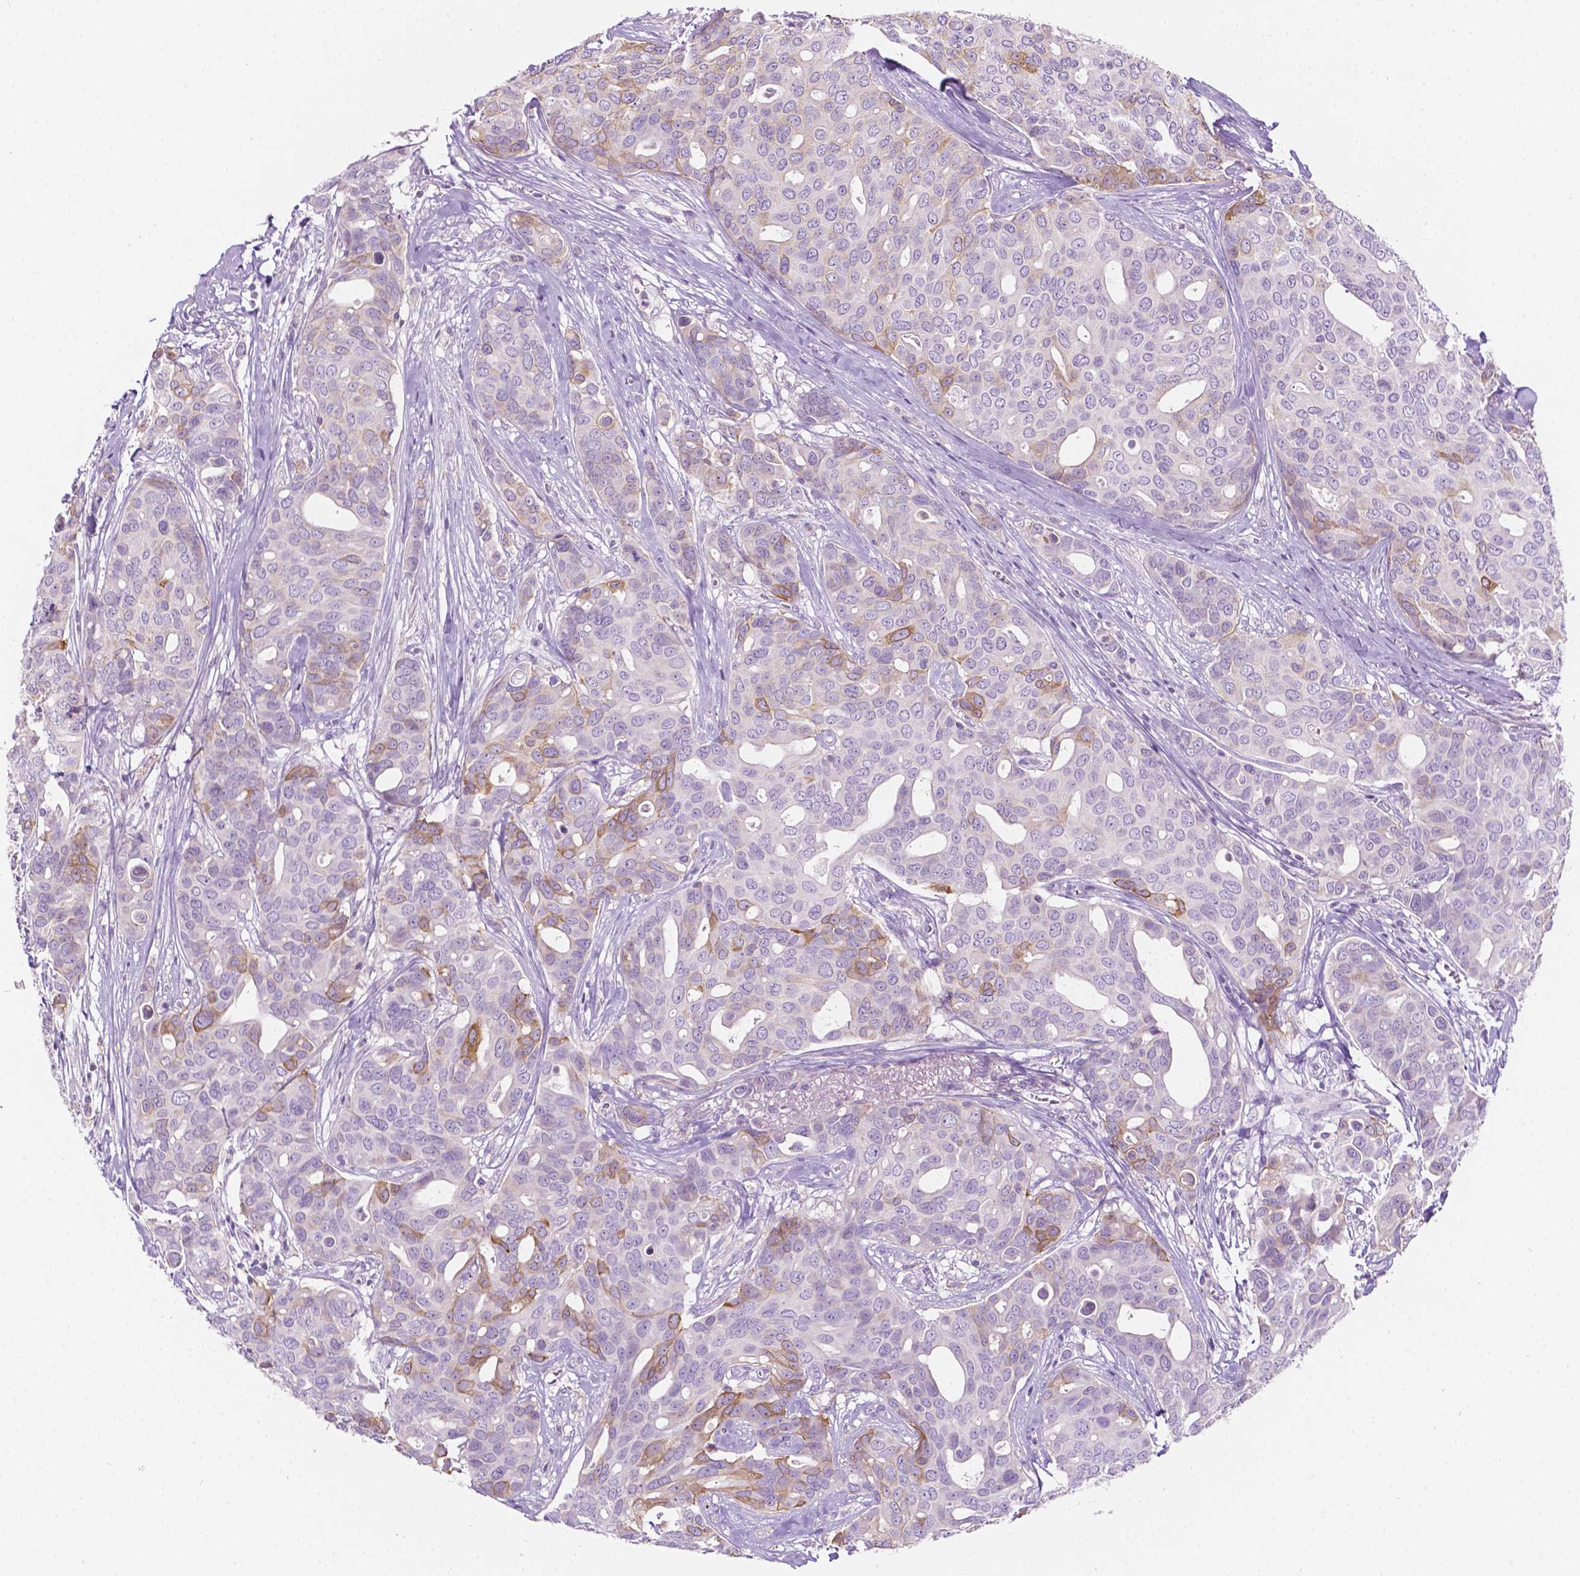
{"staining": {"intensity": "moderate", "quantity": "<25%", "location": "cytoplasmic/membranous"}, "tissue": "breast cancer", "cell_type": "Tumor cells", "image_type": "cancer", "snomed": [{"axis": "morphology", "description": "Duct carcinoma"}, {"axis": "topography", "description": "Breast"}], "caption": "A brown stain highlights moderate cytoplasmic/membranous expression of a protein in breast cancer tumor cells. (DAB IHC with brightfield microscopy, high magnification).", "gene": "NOS1AP", "patient": {"sex": "female", "age": 54}}